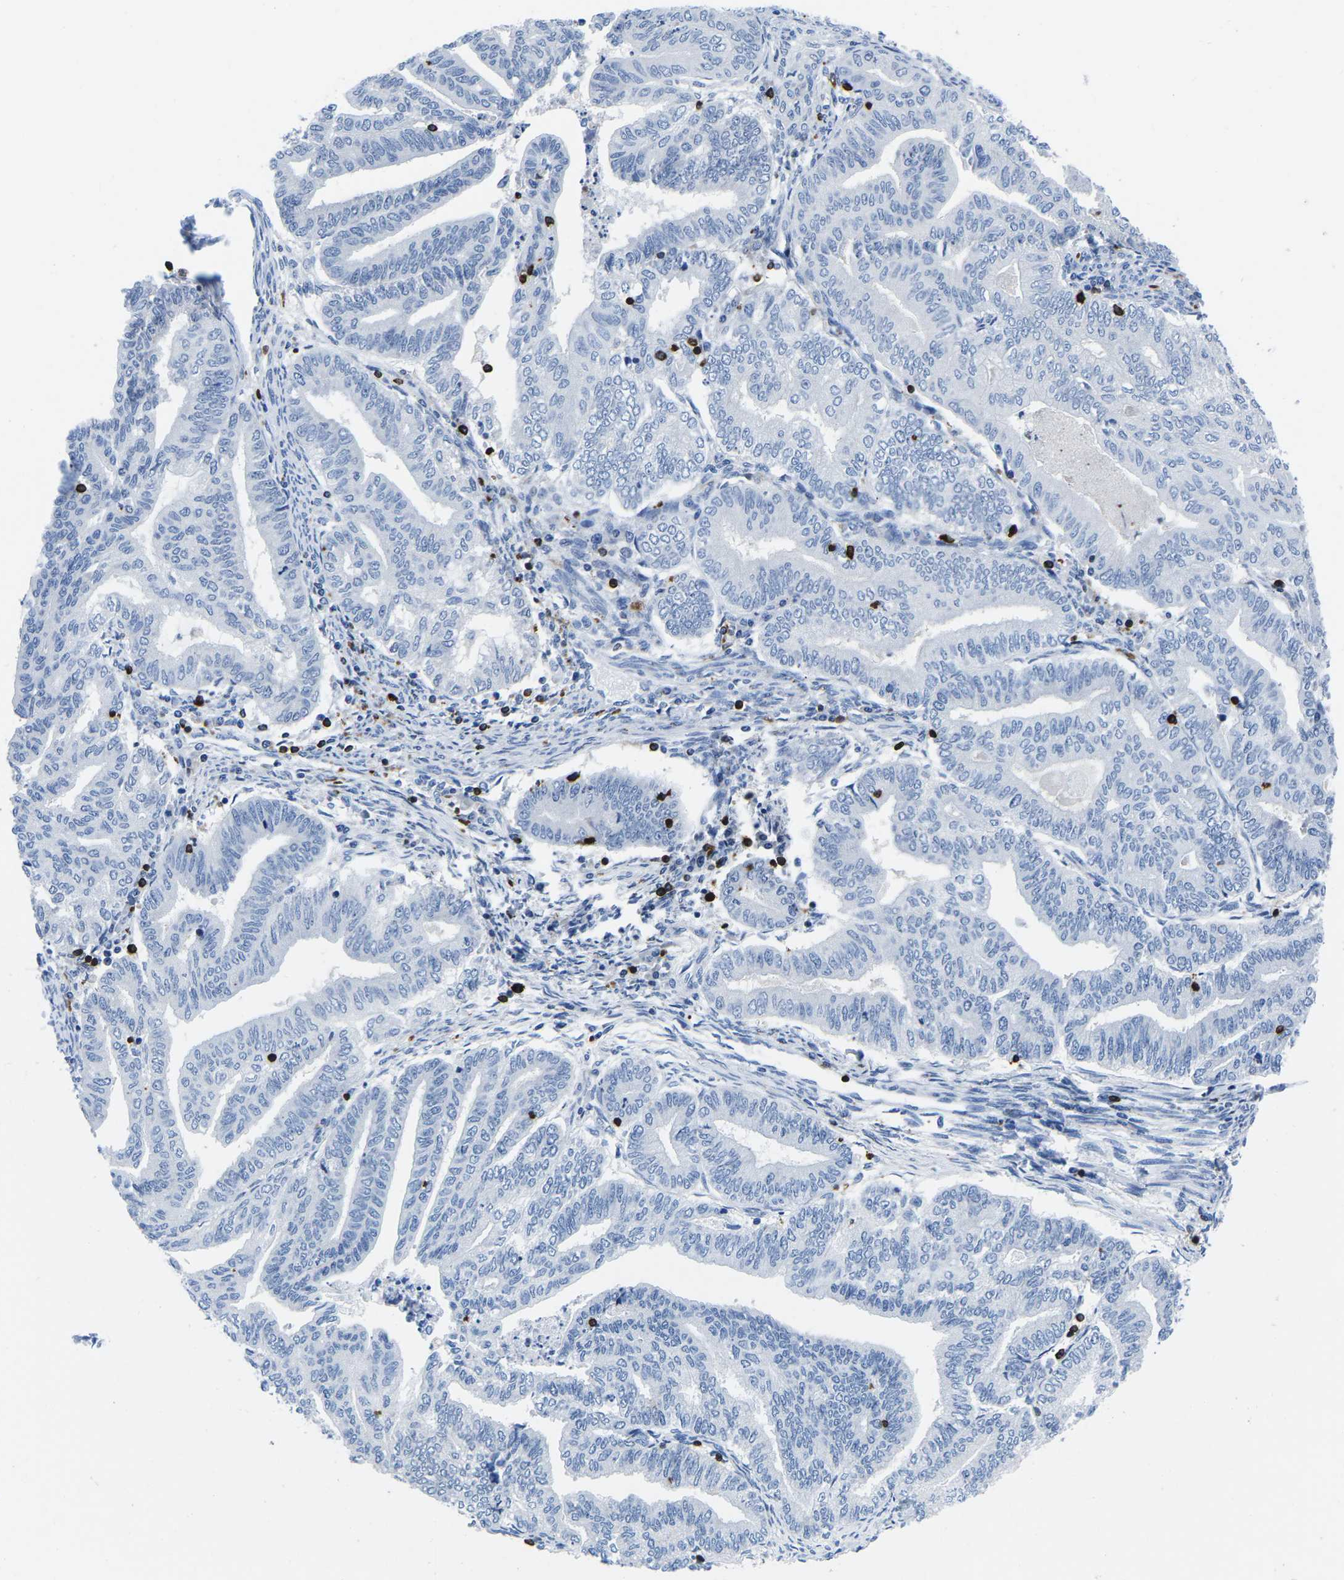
{"staining": {"intensity": "negative", "quantity": "none", "location": "none"}, "tissue": "endometrial cancer", "cell_type": "Tumor cells", "image_type": "cancer", "snomed": [{"axis": "morphology", "description": "Adenocarcinoma, NOS"}, {"axis": "topography", "description": "Endometrium"}], "caption": "Tumor cells show no significant staining in endometrial cancer.", "gene": "CTSW", "patient": {"sex": "female", "age": 79}}